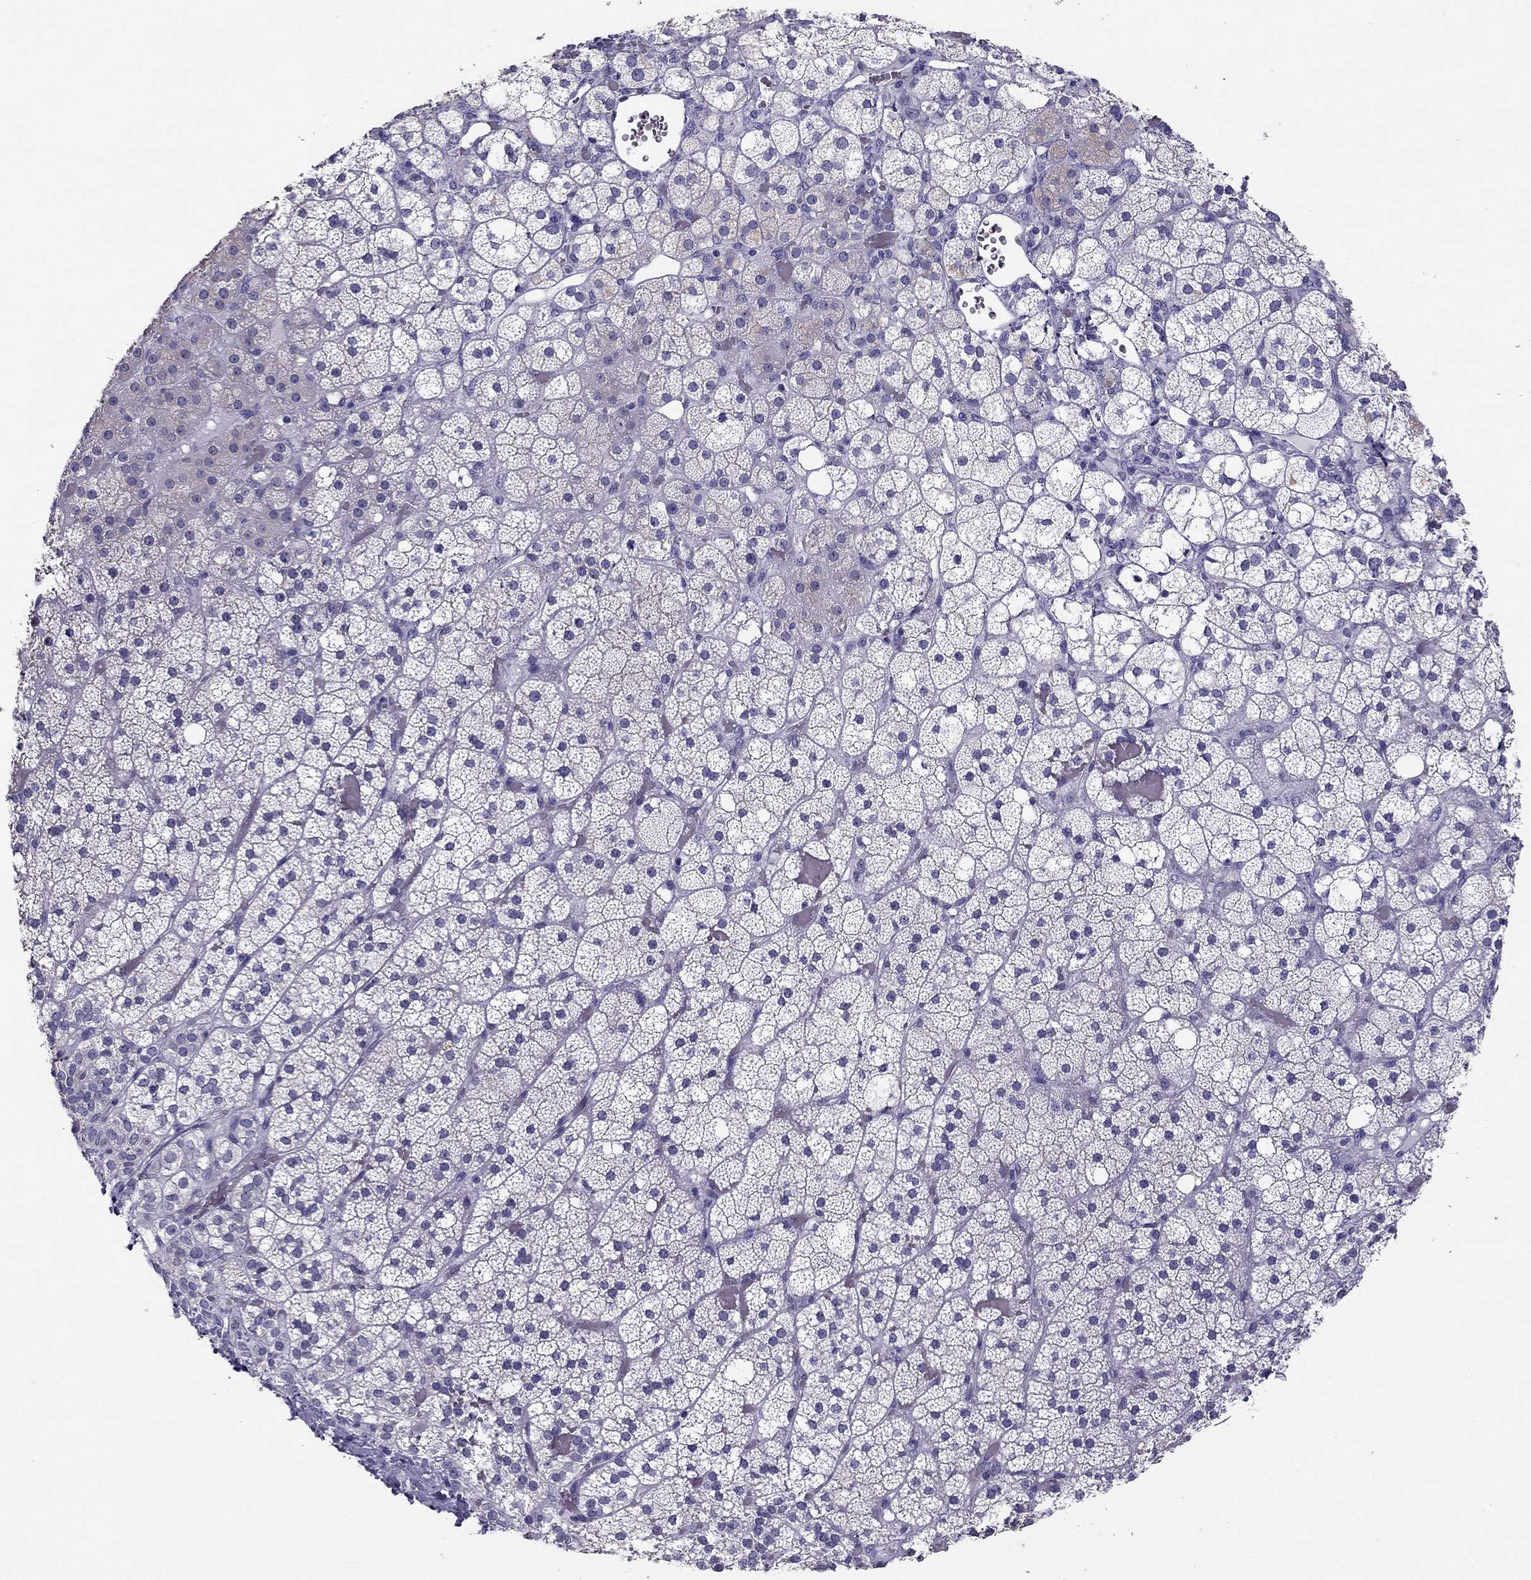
{"staining": {"intensity": "negative", "quantity": "none", "location": "none"}, "tissue": "adrenal gland", "cell_type": "Glandular cells", "image_type": "normal", "snomed": [{"axis": "morphology", "description": "Normal tissue, NOS"}, {"axis": "topography", "description": "Adrenal gland"}], "caption": "An immunohistochemistry photomicrograph of unremarkable adrenal gland is shown. There is no staining in glandular cells of adrenal gland.", "gene": "PDE6A", "patient": {"sex": "male", "age": 53}}